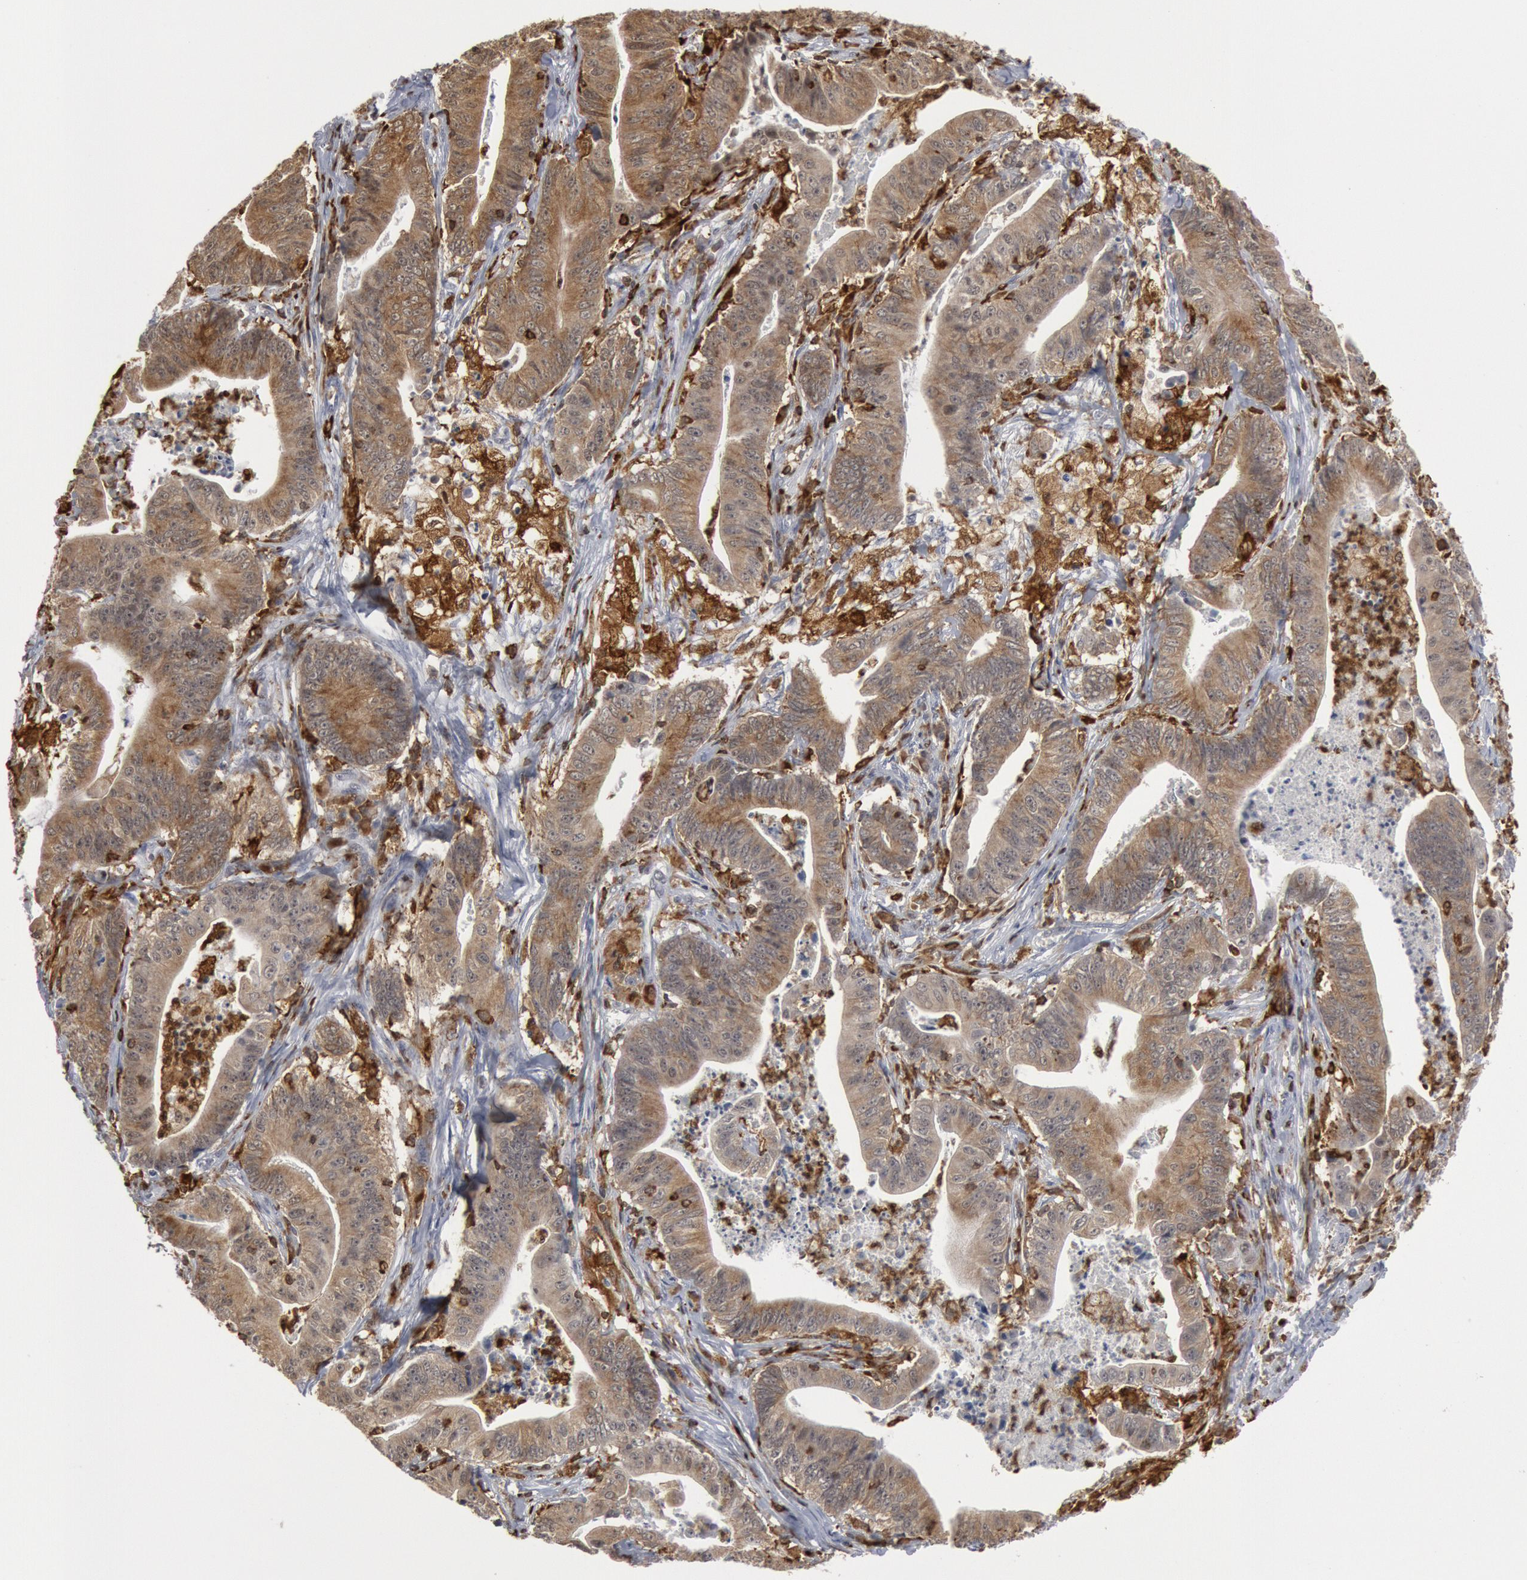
{"staining": {"intensity": "moderate", "quantity": ">75%", "location": "cytoplasmic/membranous,nuclear"}, "tissue": "stomach cancer", "cell_type": "Tumor cells", "image_type": "cancer", "snomed": [{"axis": "morphology", "description": "Adenocarcinoma, NOS"}, {"axis": "topography", "description": "Stomach, lower"}], "caption": "Moderate cytoplasmic/membranous and nuclear staining is appreciated in approximately >75% of tumor cells in adenocarcinoma (stomach). The protein is shown in brown color, while the nuclei are stained blue.", "gene": "PTPN6", "patient": {"sex": "female", "age": 86}}